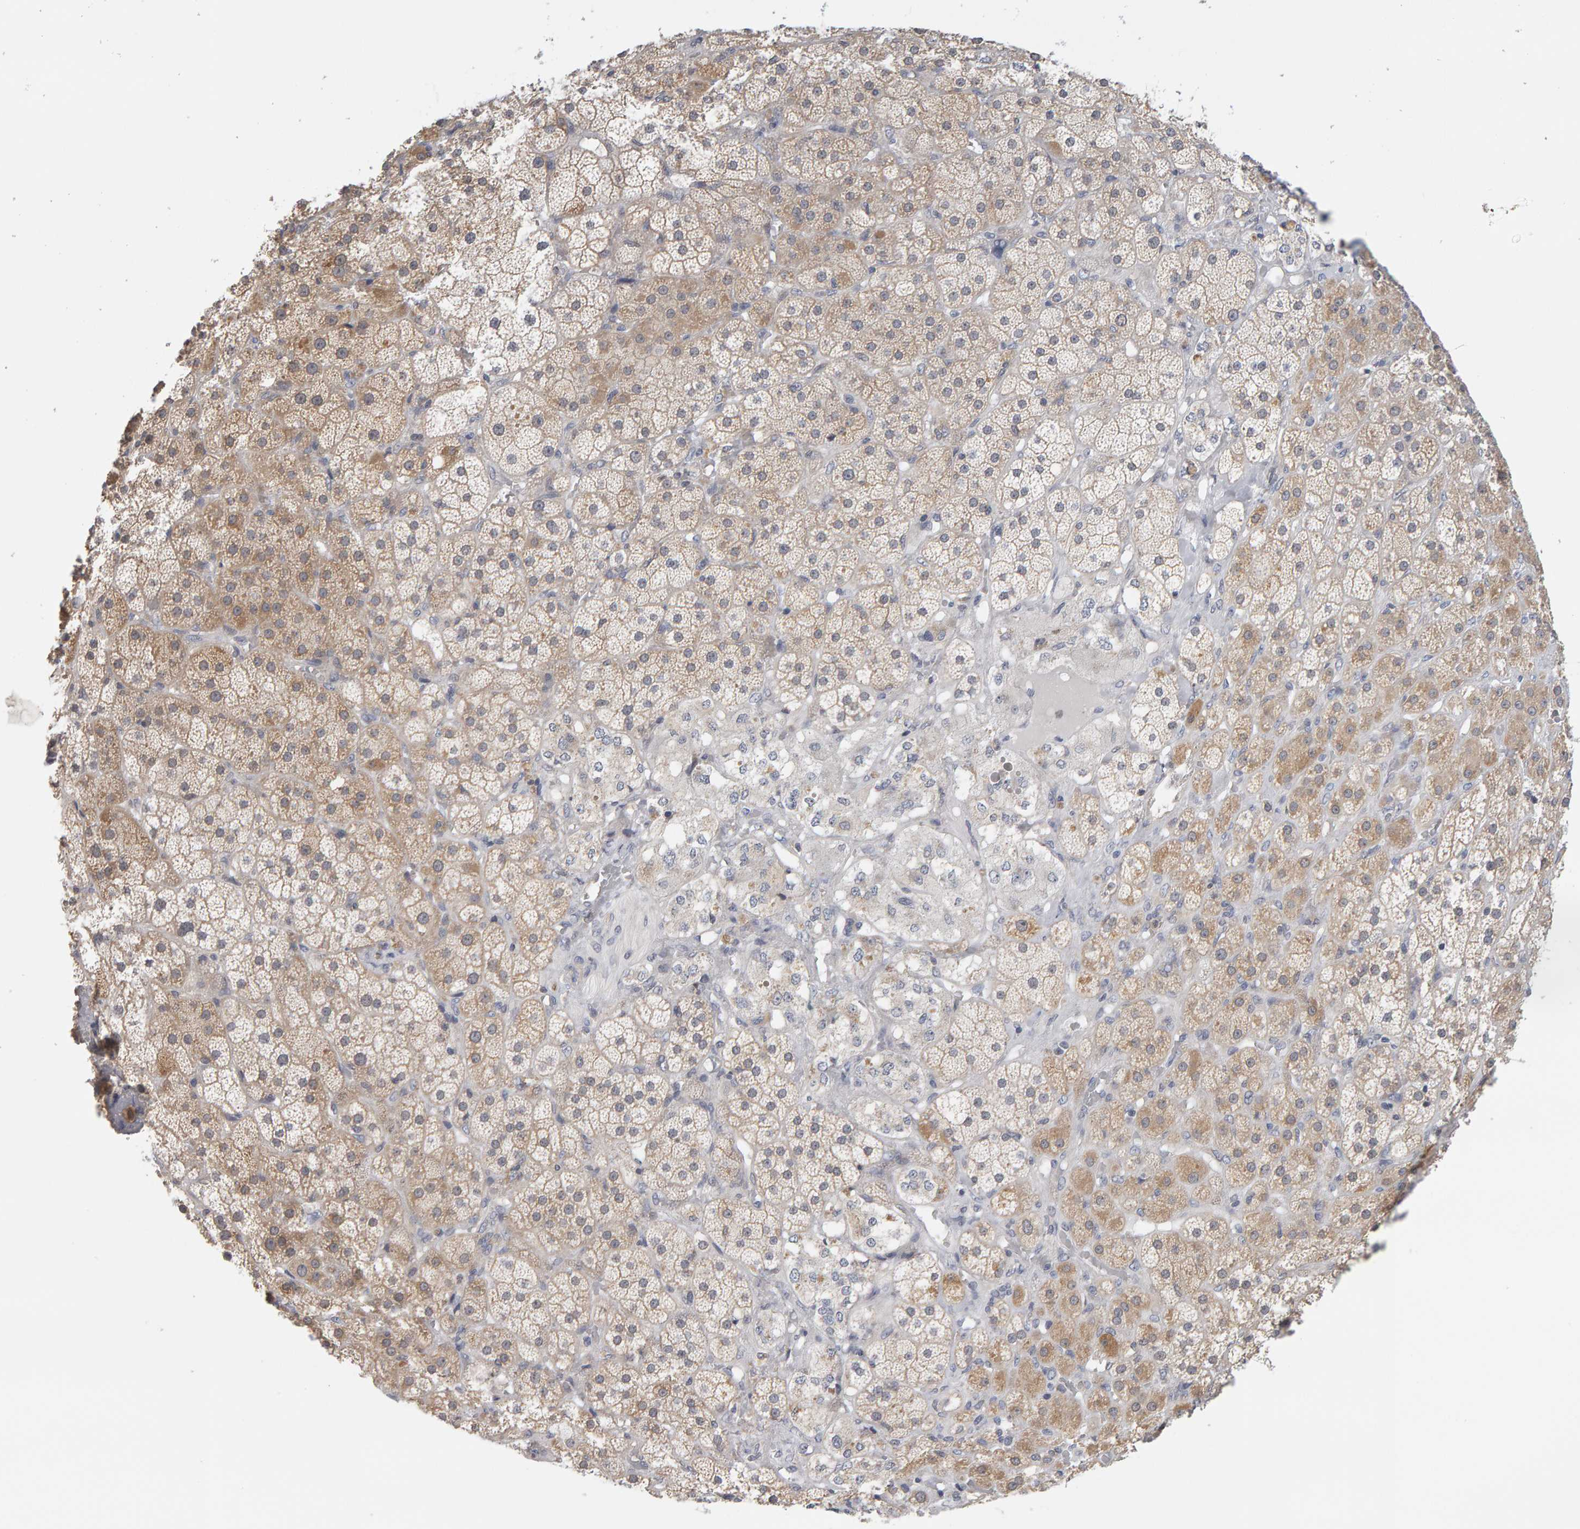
{"staining": {"intensity": "weak", "quantity": "25%-75%", "location": "cytoplasmic/membranous"}, "tissue": "adrenal gland", "cell_type": "Glandular cells", "image_type": "normal", "snomed": [{"axis": "morphology", "description": "Normal tissue, NOS"}, {"axis": "topography", "description": "Adrenal gland"}], "caption": "Immunohistochemical staining of normal adrenal gland shows 25%-75% levels of weak cytoplasmic/membranous protein positivity in about 25%-75% of glandular cells. Nuclei are stained in blue.", "gene": "MSRA", "patient": {"sex": "male", "age": 57}}